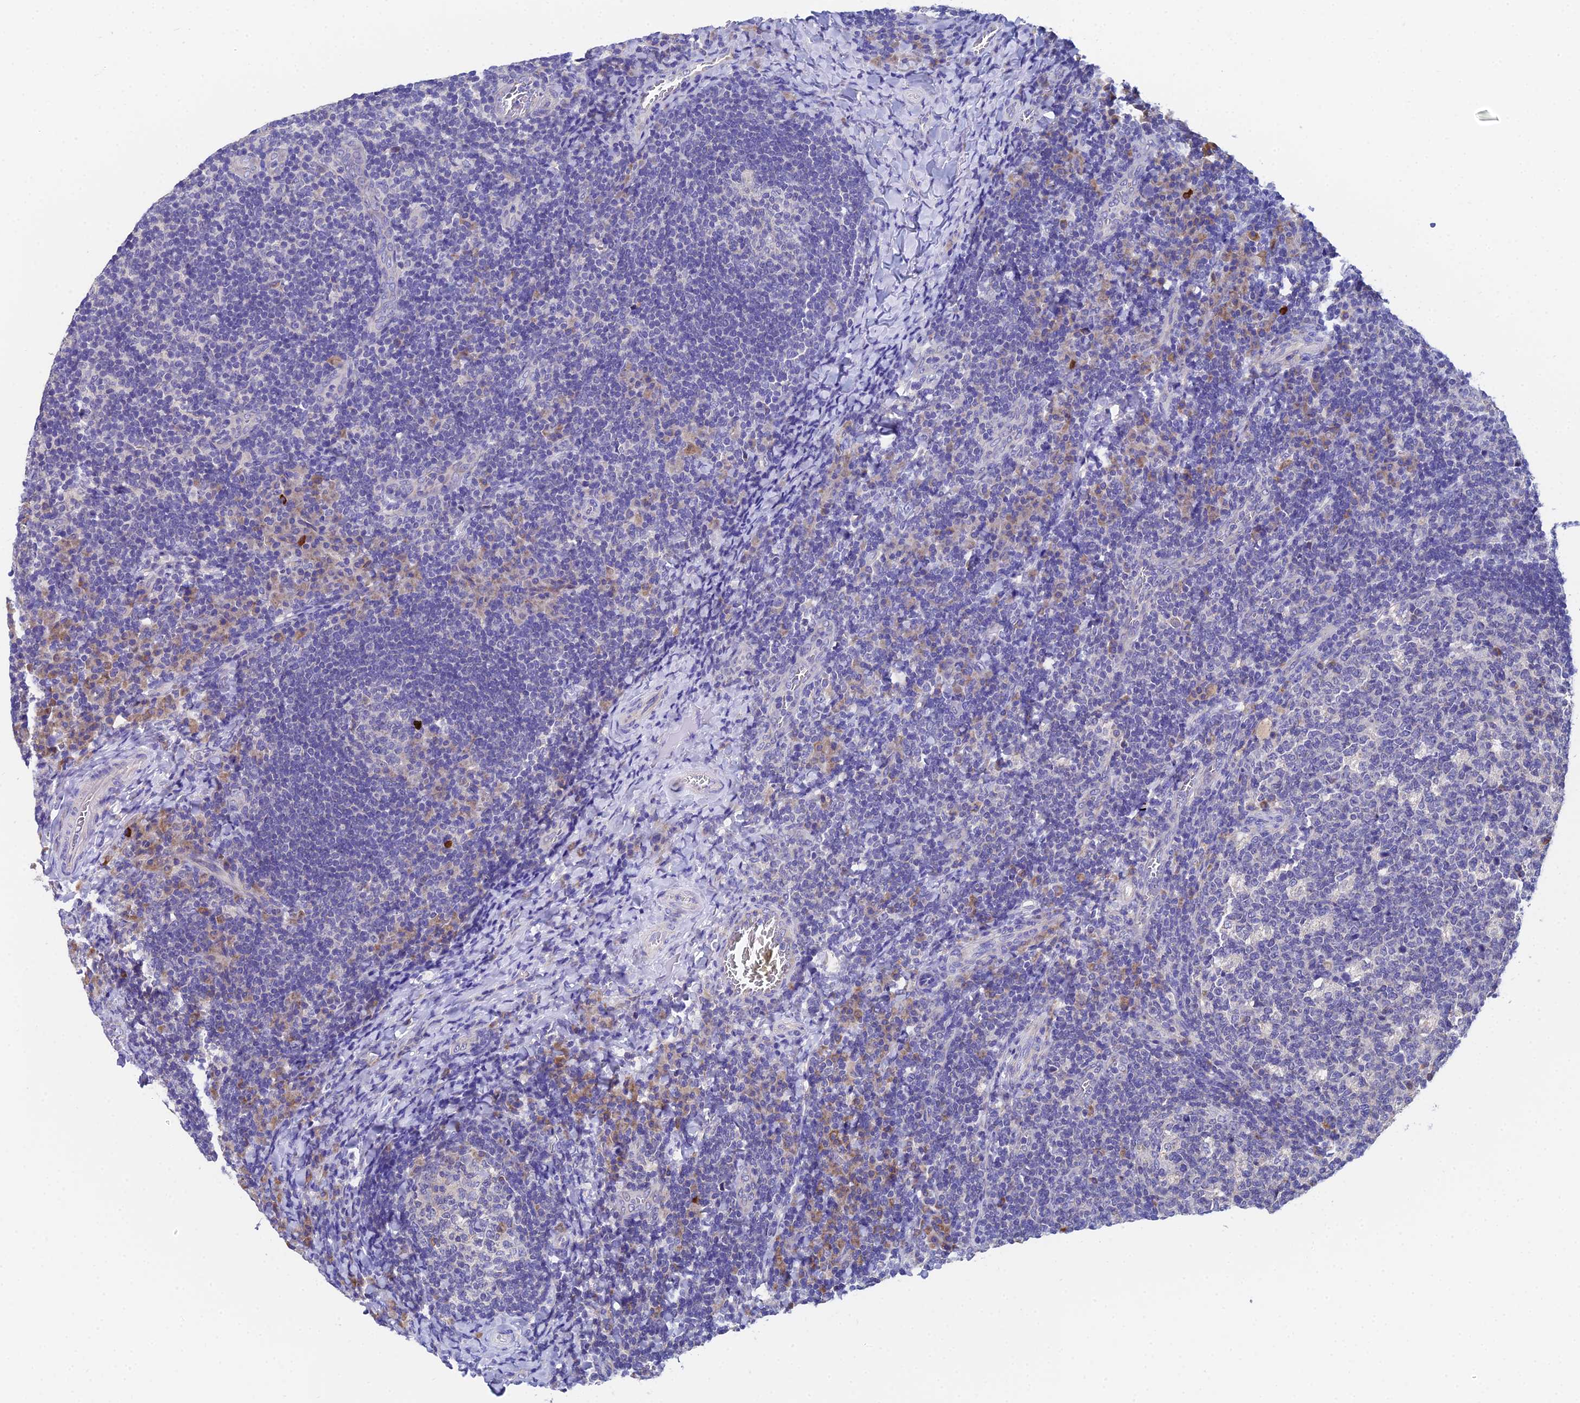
{"staining": {"intensity": "weak", "quantity": "<25%", "location": "cytoplasmic/membranous"}, "tissue": "tonsil", "cell_type": "Germinal center cells", "image_type": "normal", "snomed": [{"axis": "morphology", "description": "Normal tissue, NOS"}, {"axis": "topography", "description": "Tonsil"}], "caption": "Immunohistochemistry (IHC) histopathology image of normal tonsil: human tonsil stained with DAB exhibits no significant protein expression in germinal center cells.", "gene": "UBE2L3", "patient": {"sex": "male", "age": 17}}